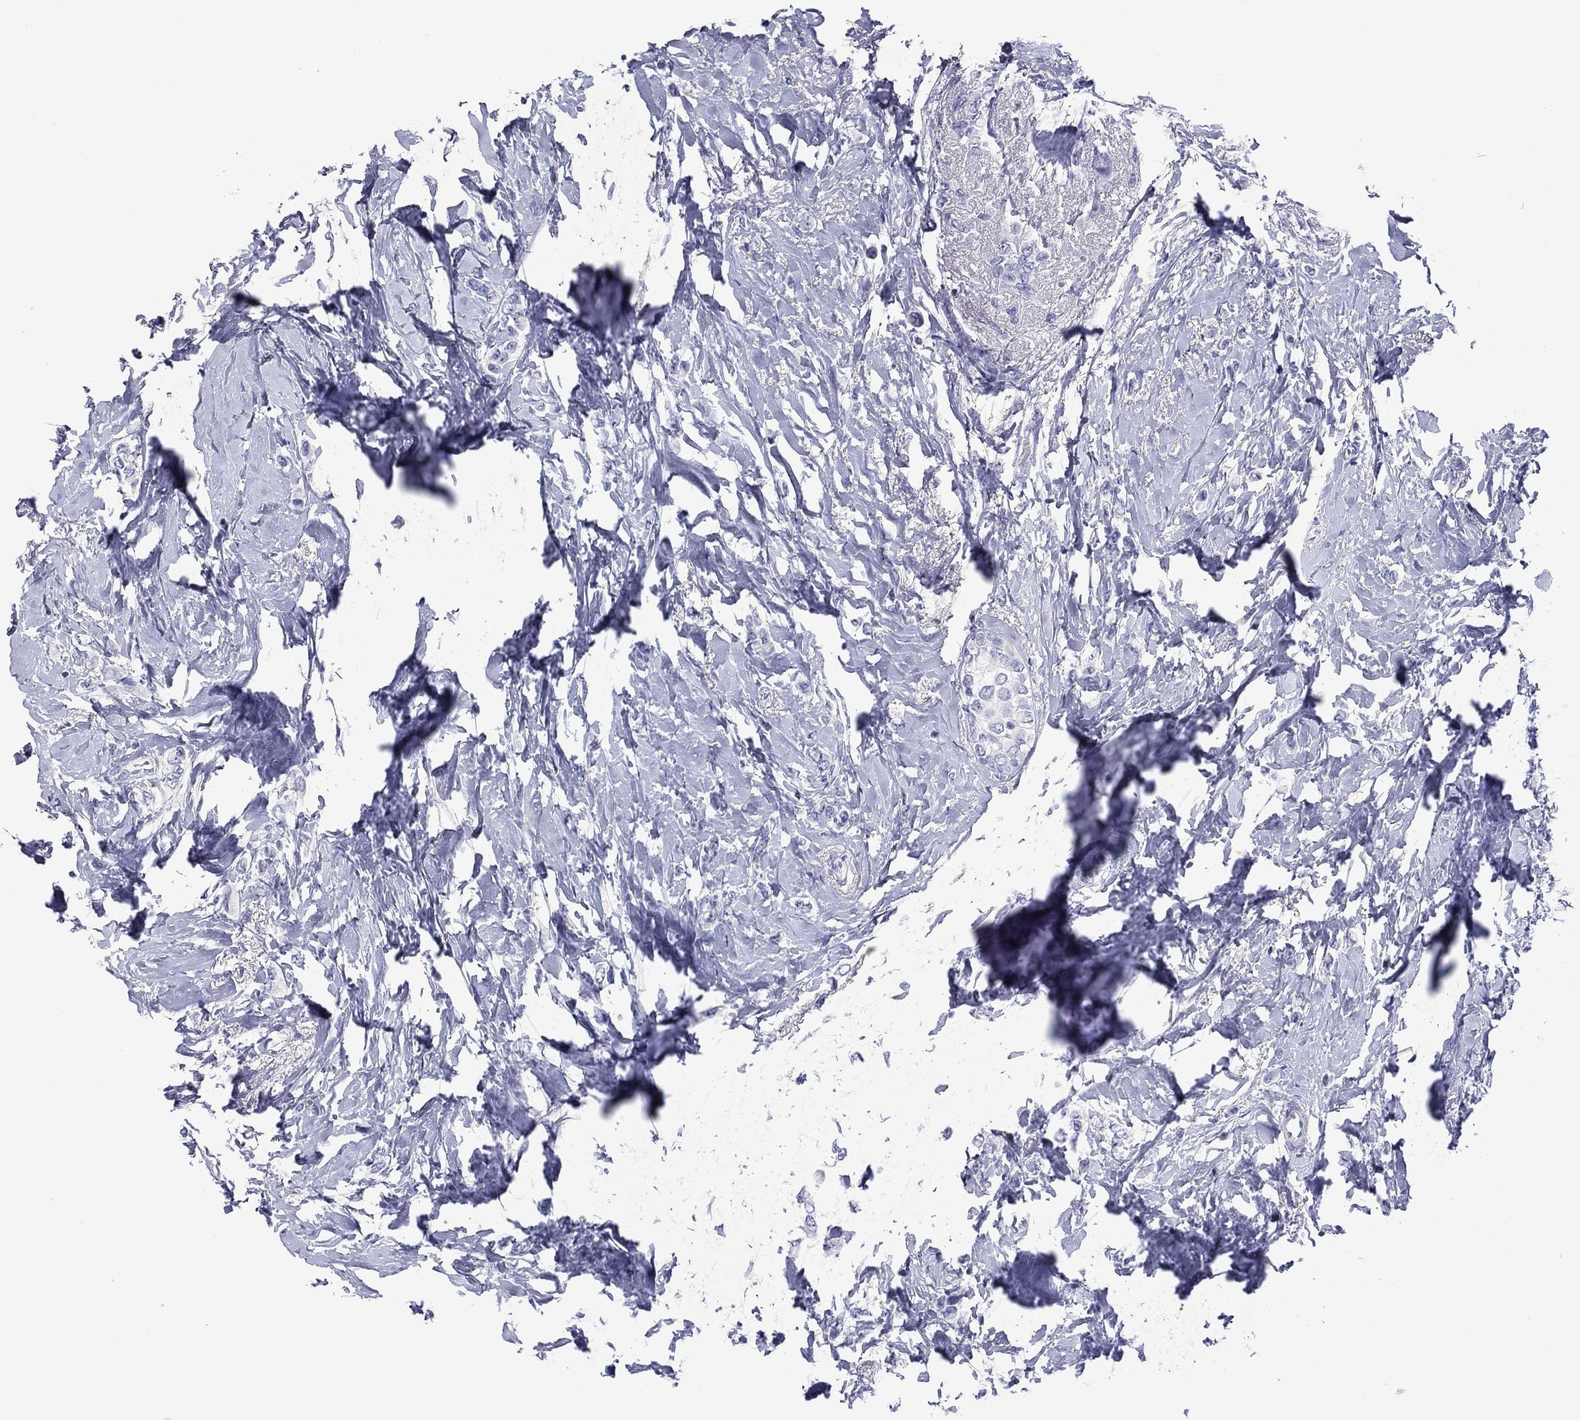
{"staining": {"intensity": "negative", "quantity": "none", "location": "none"}, "tissue": "breast cancer", "cell_type": "Tumor cells", "image_type": "cancer", "snomed": [{"axis": "morphology", "description": "Lobular carcinoma"}, {"axis": "topography", "description": "Breast"}], "caption": "A high-resolution histopathology image shows IHC staining of breast cancer (lobular carcinoma), which demonstrates no significant expression in tumor cells. Brightfield microscopy of immunohistochemistry (IHC) stained with DAB (3,3'-diaminobenzidine) (brown) and hematoxylin (blue), captured at high magnification.", "gene": "PIWIL1", "patient": {"sex": "female", "age": 66}}